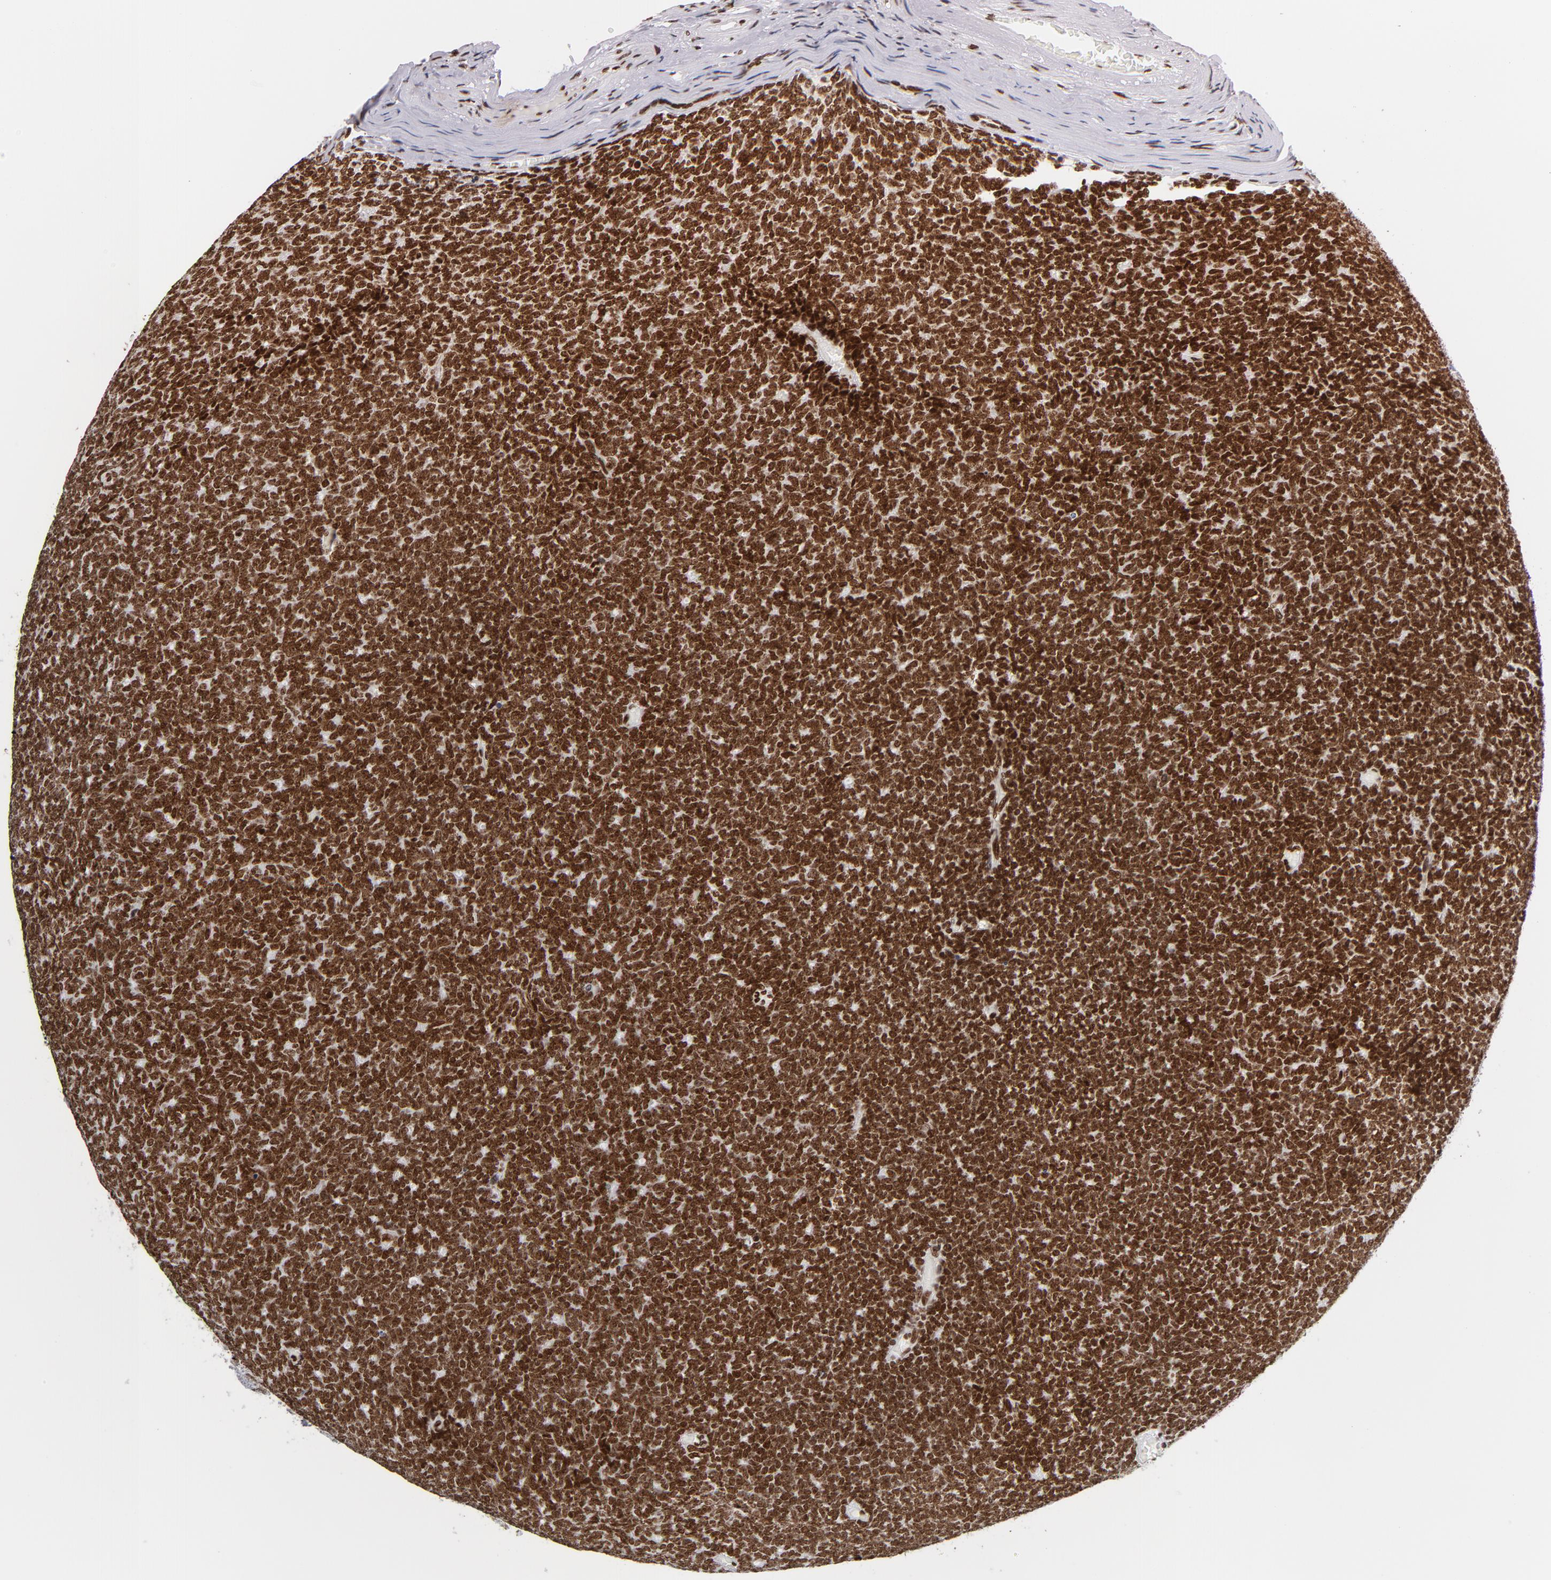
{"staining": {"intensity": "strong", "quantity": ">75%", "location": "nuclear"}, "tissue": "renal cancer", "cell_type": "Tumor cells", "image_type": "cancer", "snomed": [{"axis": "morphology", "description": "Neoplasm, malignant, NOS"}, {"axis": "topography", "description": "Kidney"}], "caption": "The histopathology image displays immunohistochemical staining of neoplasm (malignant) (renal). There is strong nuclear staining is seen in approximately >75% of tumor cells. (Stains: DAB in brown, nuclei in blue, Microscopy: brightfield microscopy at high magnification).", "gene": "TOP2B", "patient": {"sex": "male", "age": 28}}